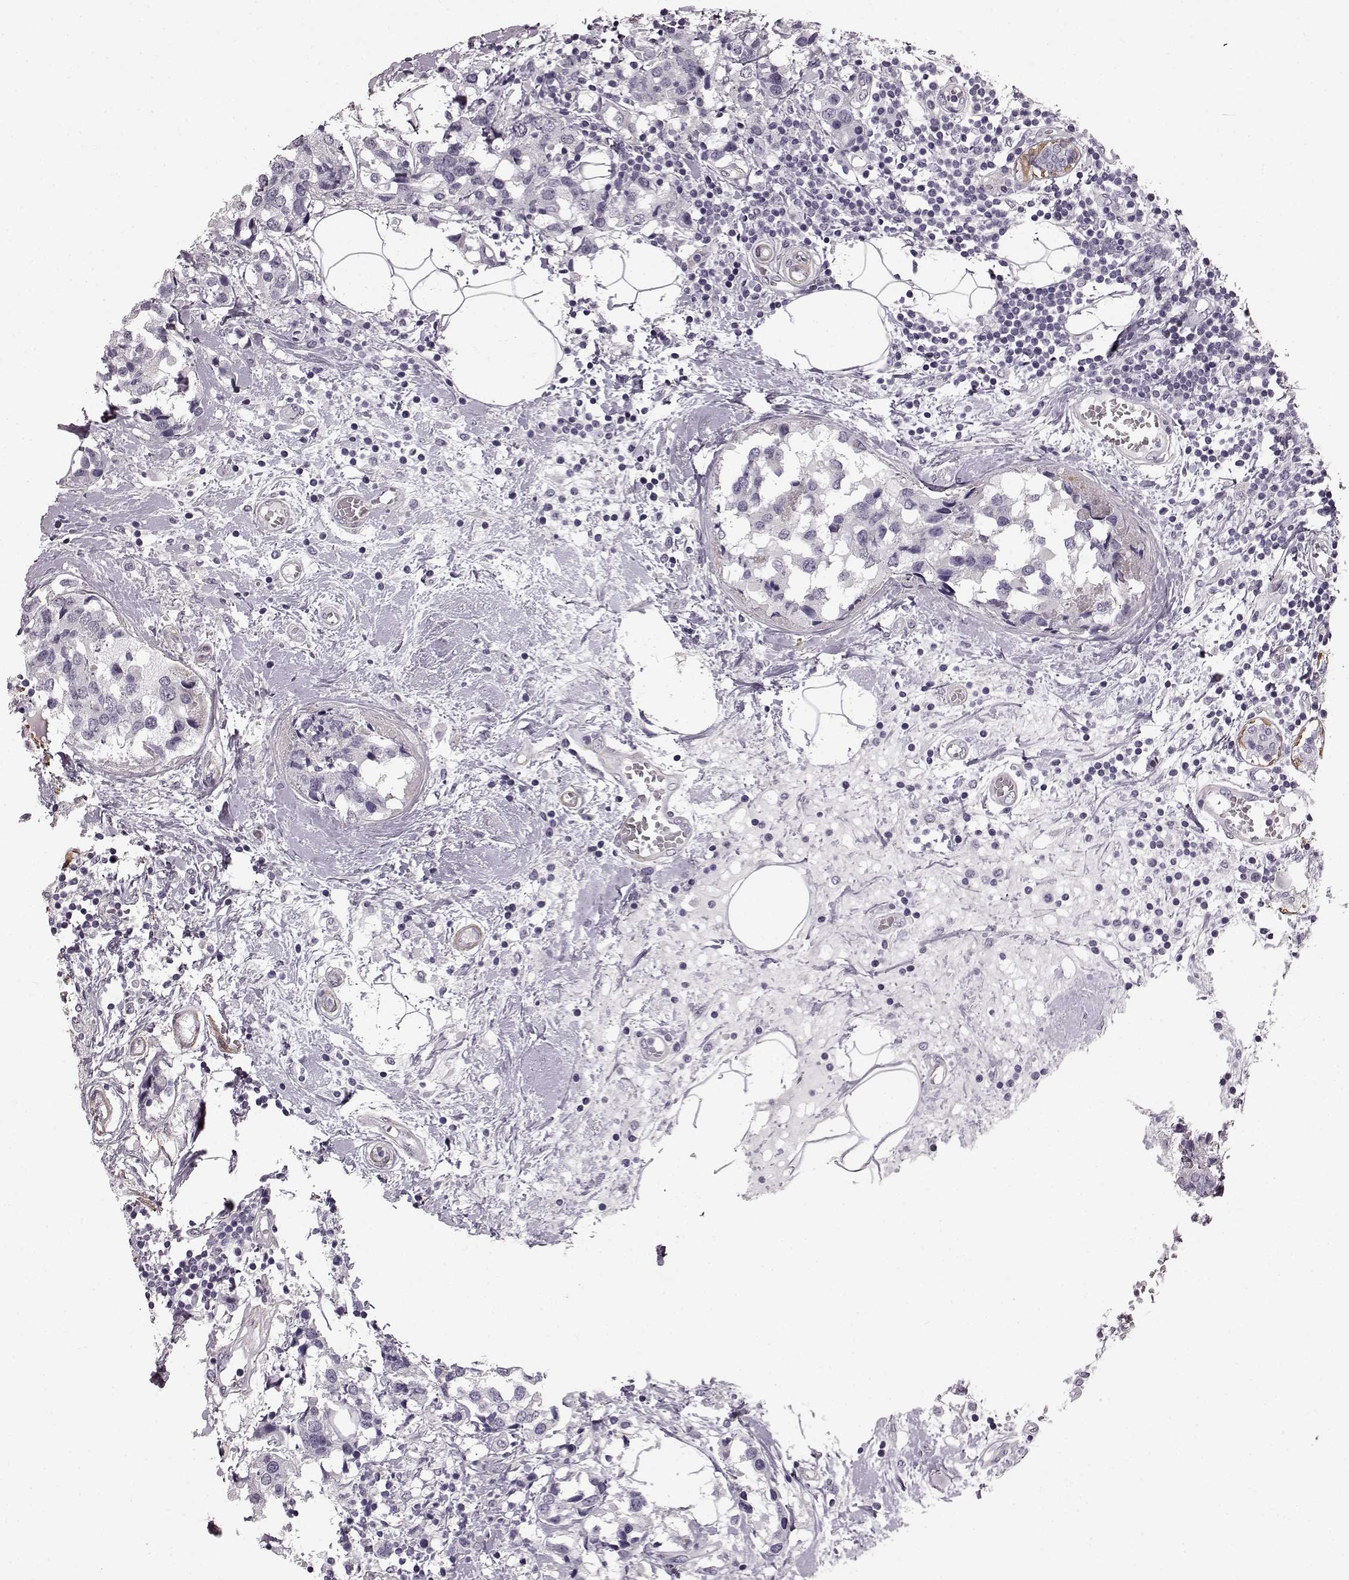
{"staining": {"intensity": "negative", "quantity": "none", "location": "none"}, "tissue": "breast cancer", "cell_type": "Tumor cells", "image_type": "cancer", "snomed": [{"axis": "morphology", "description": "Lobular carcinoma"}, {"axis": "topography", "description": "Breast"}], "caption": "Photomicrograph shows no protein staining in tumor cells of breast cancer (lobular carcinoma) tissue.", "gene": "SLCO3A1", "patient": {"sex": "female", "age": 59}}